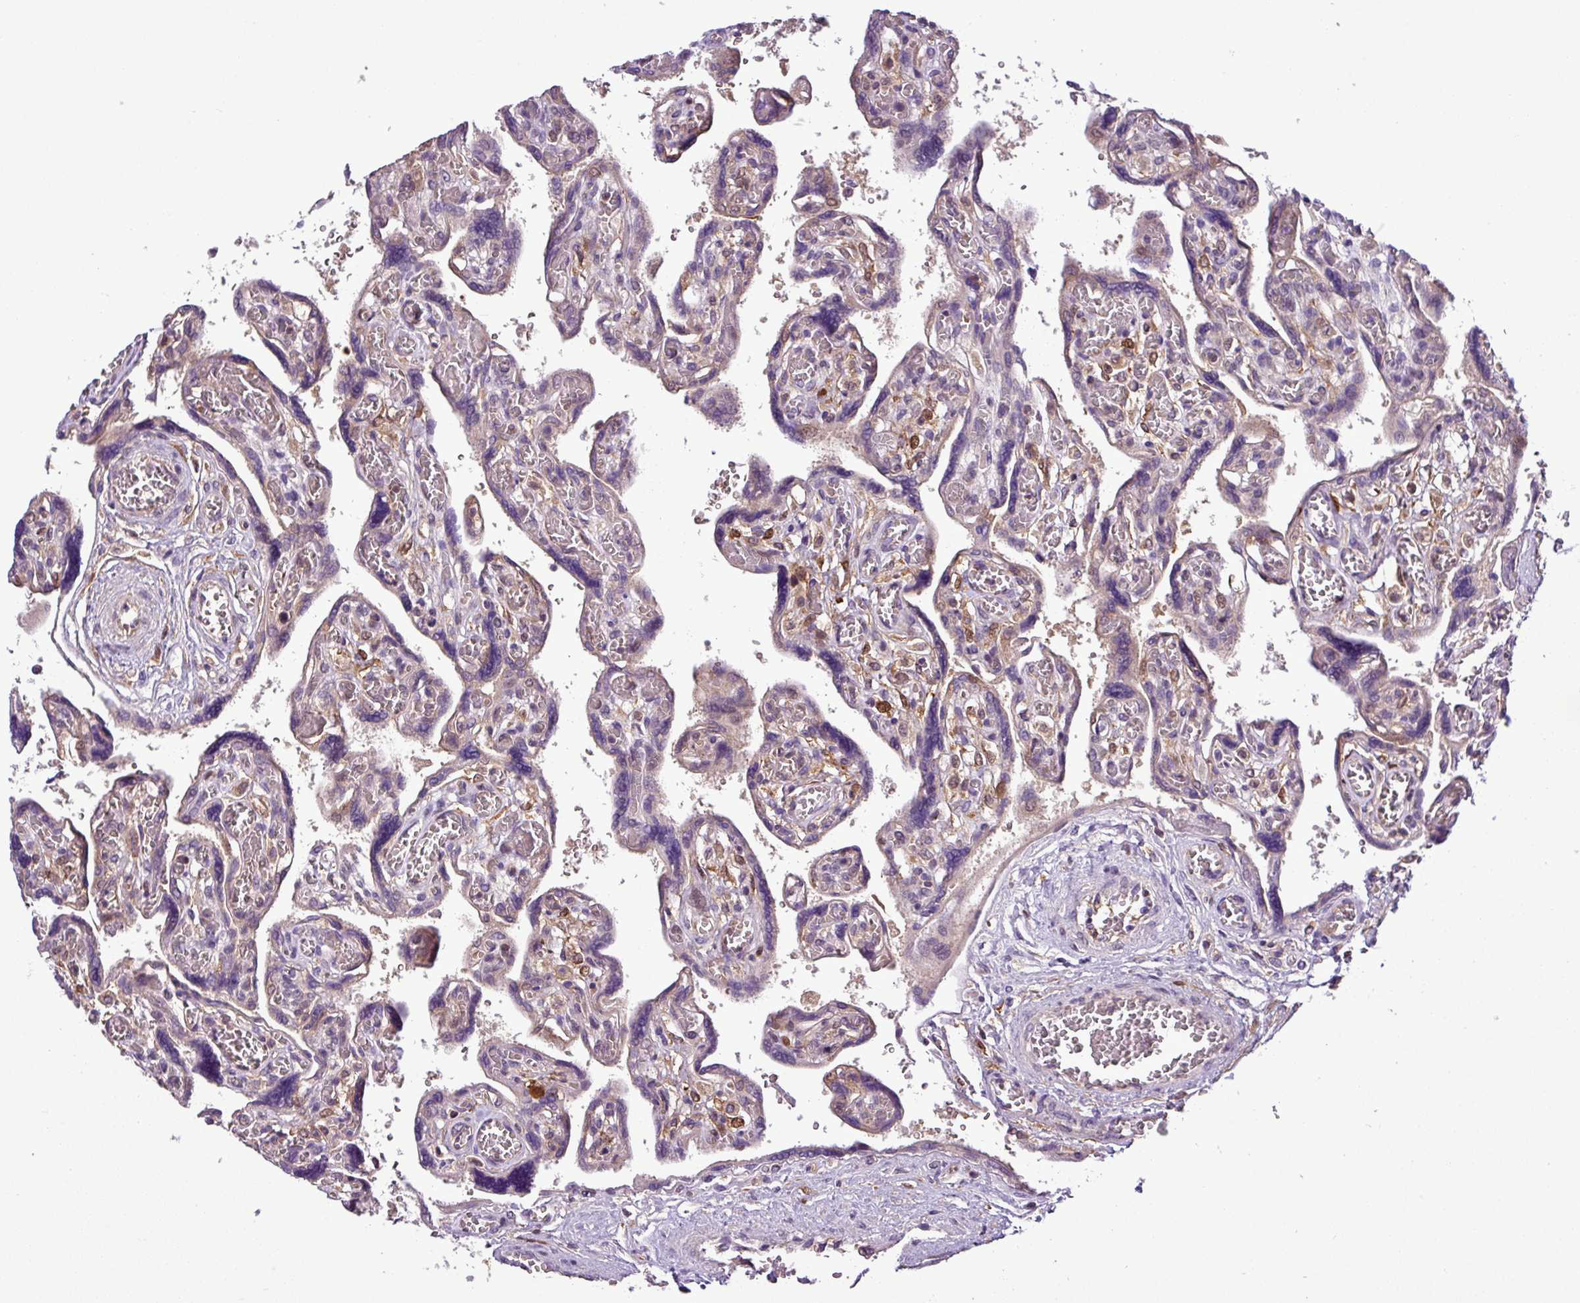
{"staining": {"intensity": "negative", "quantity": "none", "location": "none"}, "tissue": "placenta", "cell_type": "Decidual cells", "image_type": "normal", "snomed": [{"axis": "morphology", "description": "Normal tissue, NOS"}, {"axis": "topography", "description": "Placenta"}], "caption": "Benign placenta was stained to show a protein in brown. There is no significant staining in decidual cells. (DAB immunohistochemistry (IHC) with hematoxylin counter stain).", "gene": "CARHSP1", "patient": {"sex": "female", "age": 39}}